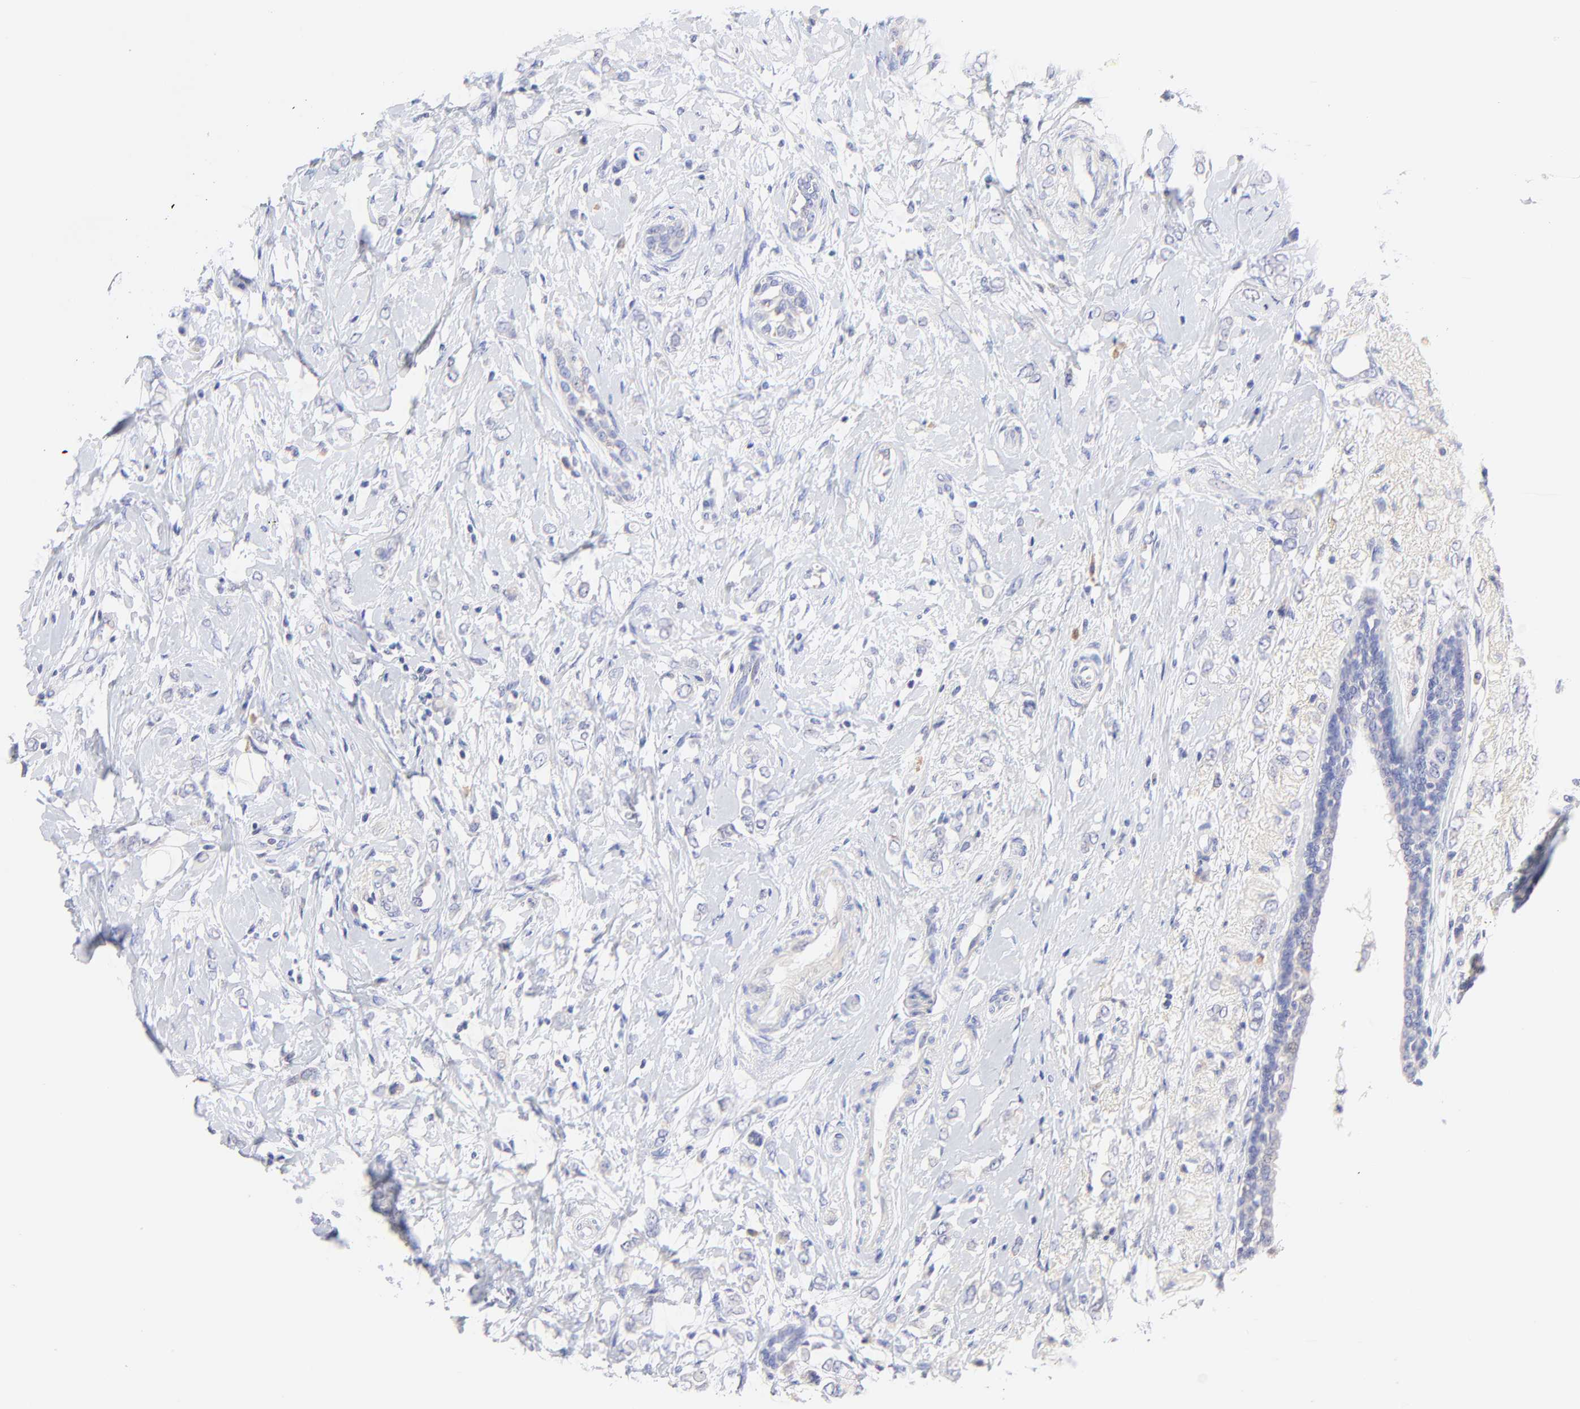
{"staining": {"intensity": "negative", "quantity": "none", "location": "none"}, "tissue": "breast cancer", "cell_type": "Tumor cells", "image_type": "cancer", "snomed": [{"axis": "morphology", "description": "Normal tissue, NOS"}, {"axis": "morphology", "description": "Lobular carcinoma"}, {"axis": "topography", "description": "Breast"}], "caption": "The IHC micrograph has no significant staining in tumor cells of breast cancer tissue. Brightfield microscopy of immunohistochemistry (IHC) stained with DAB (brown) and hematoxylin (blue), captured at high magnification.", "gene": "EBP", "patient": {"sex": "female", "age": 47}}